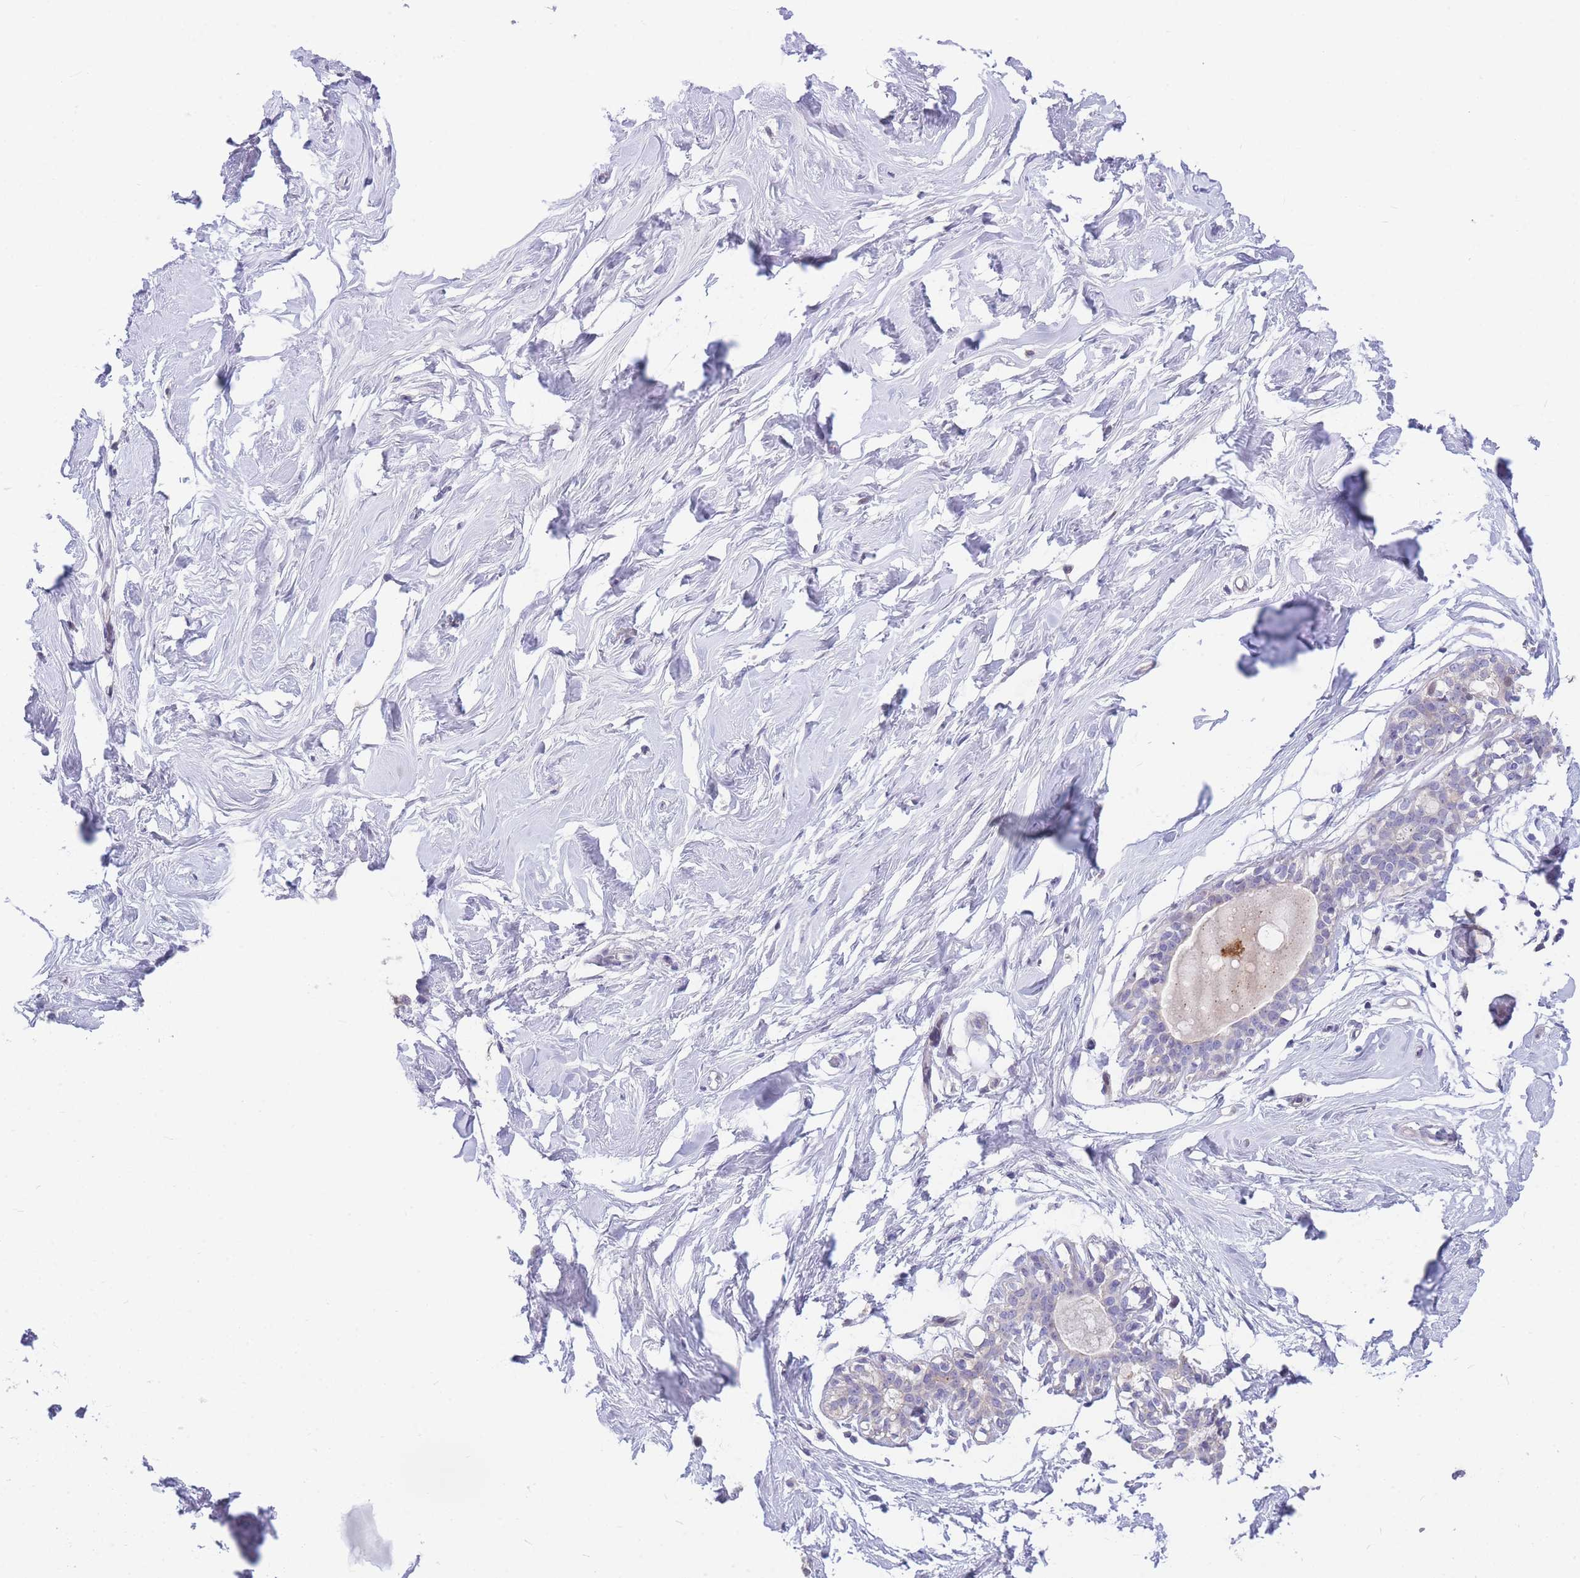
{"staining": {"intensity": "negative", "quantity": "none", "location": "none"}, "tissue": "breast", "cell_type": "Adipocytes", "image_type": "normal", "snomed": [{"axis": "morphology", "description": "Normal tissue, NOS"}, {"axis": "morphology", "description": "Adenoma, NOS"}, {"axis": "topography", "description": "Breast"}], "caption": "DAB immunohistochemical staining of unremarkable human breast displays no significant expression in adipocytes. (Brightfield microscopy of DAB (3,3'-diaminobenzidine) immunohistochemistry (IHC) at high magnification).", "gene": "SHCBP1", "patient": {"sex": "female", "age": 23}}